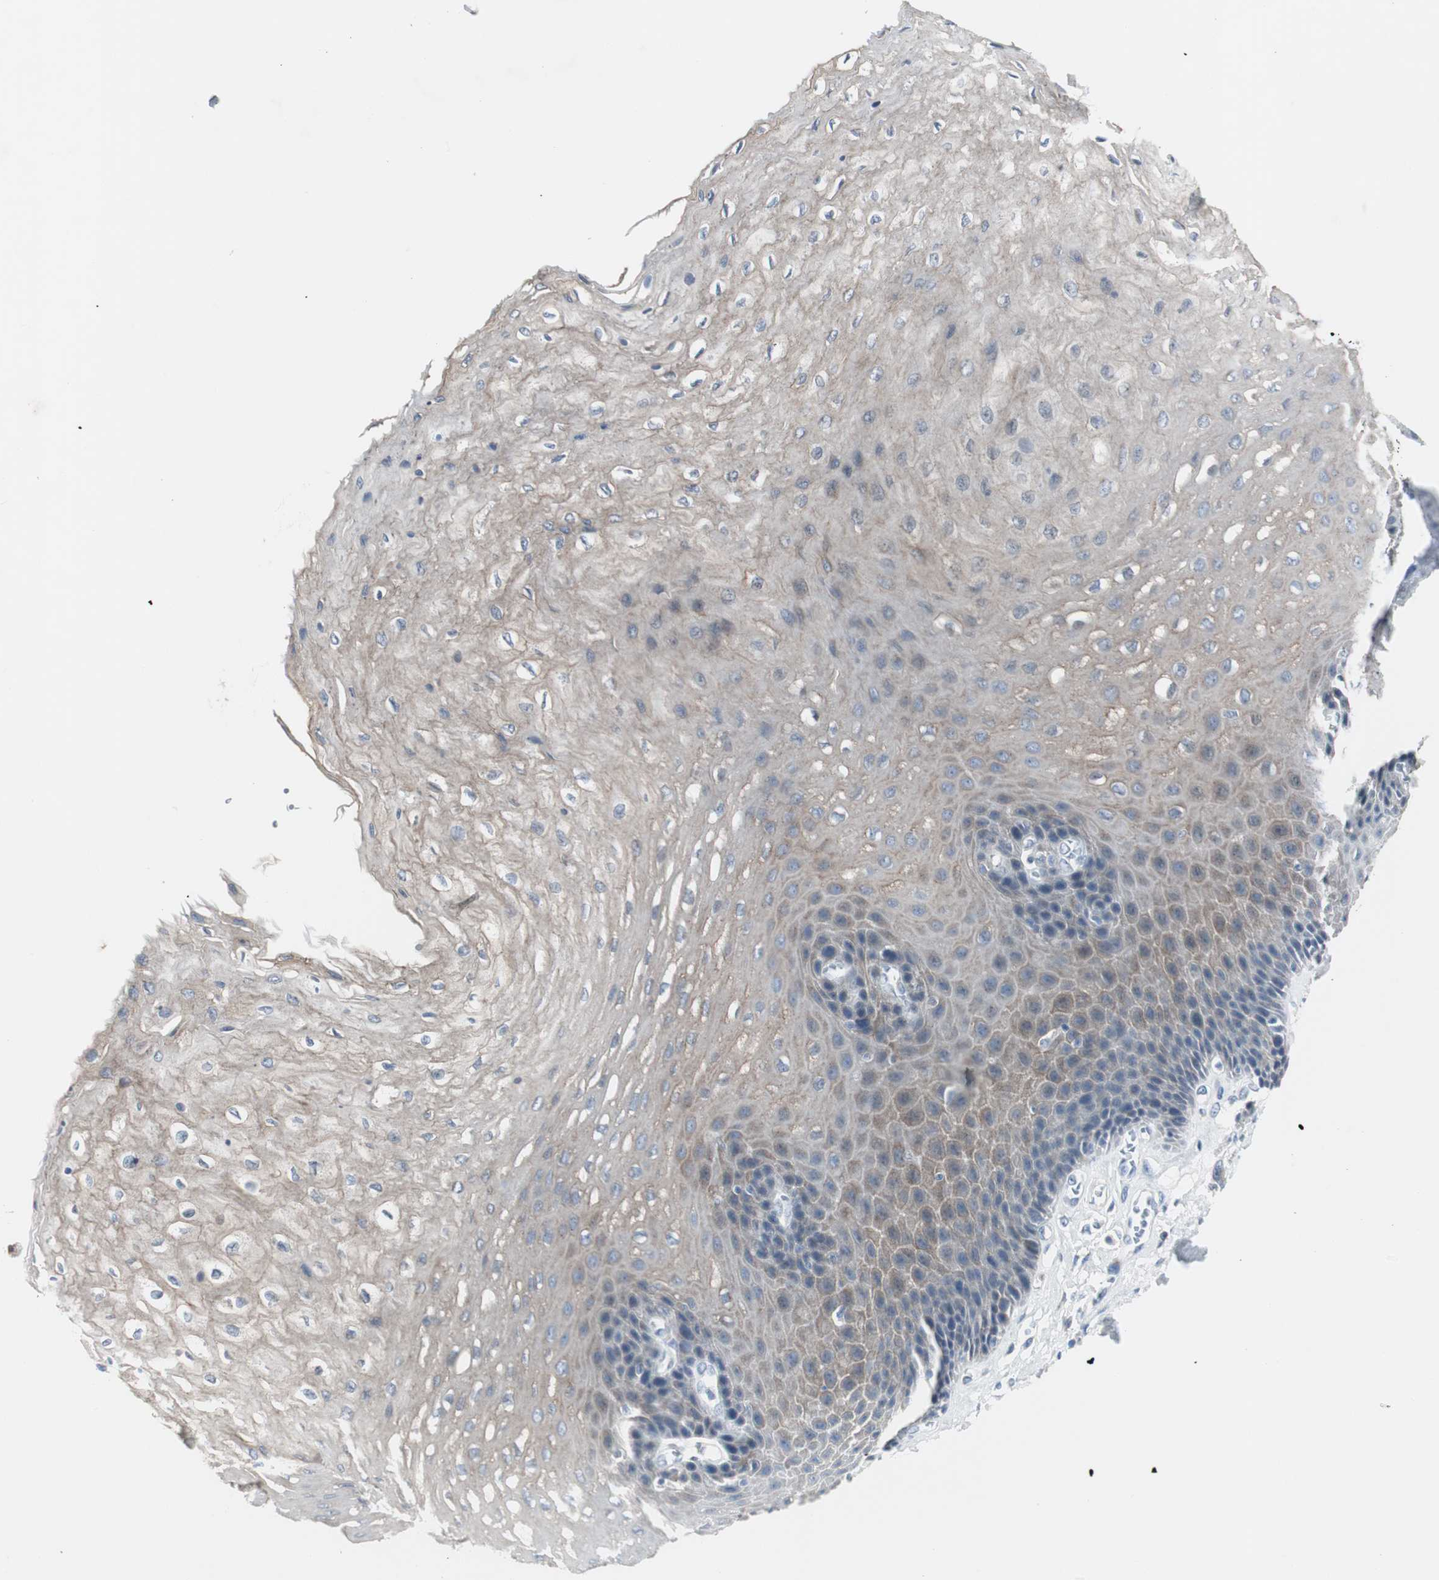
{"staining": {"intensity": "weak", "quantity": ">75%", "location": "cytoplasmic/membranous"}, "tissue": "esophagus", "cell_type": "Squamous epithelial cells", "image_type": "normal", "snomed": [{"axis": "morphology", "description": "Normal tissue, NOS"}, {"axis": "topography", "description": "Esophagus"}], "caption": "The histopathology image demonstrates staining of normal esophagus, revealing weak cytoplasmic/membranous protein expression (brown color) within squamous epithelial cells. Nuclei are stained in blue.", "gene": "SOX30", "patient": {"sex": "female", "age": 72}}